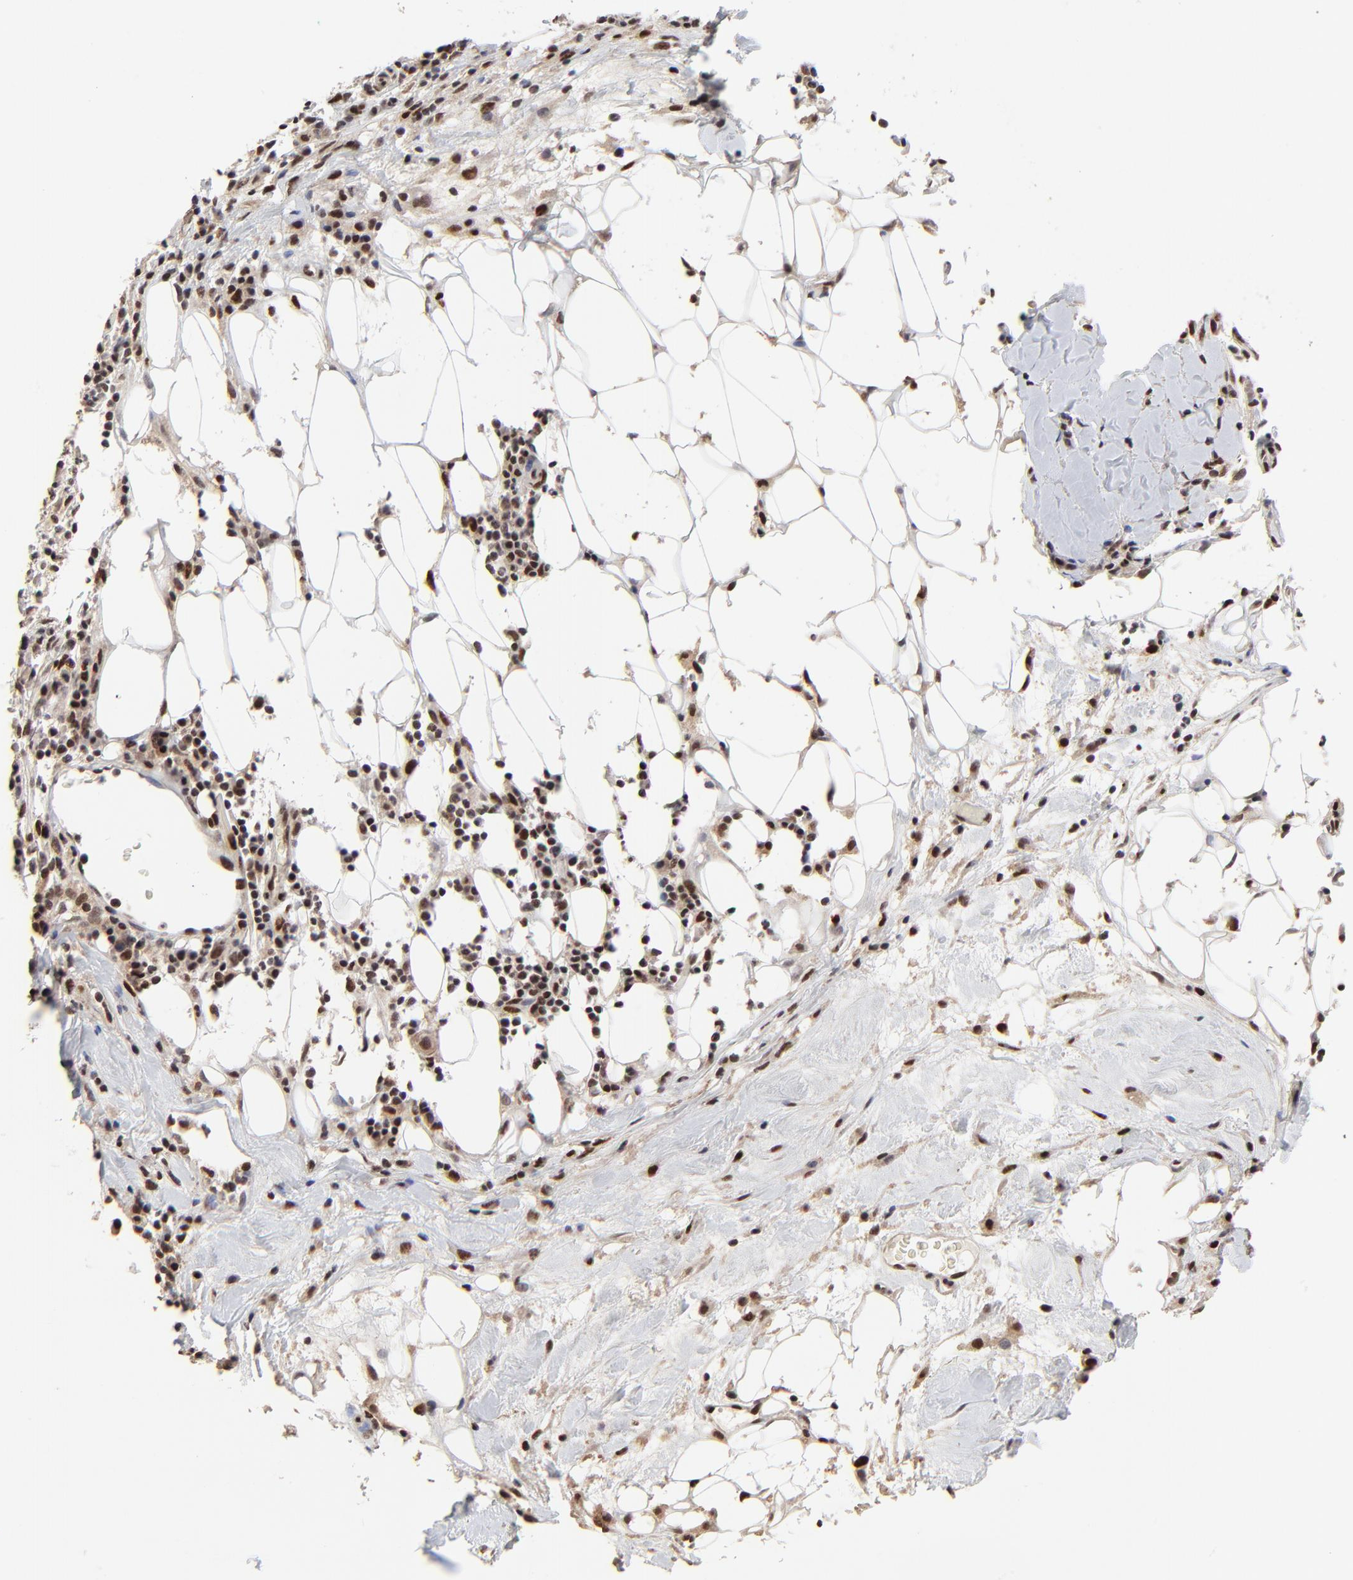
{"staining": {"intensity": "moderate", "quantity": ">75%", "location": "nuclear"}, "tissue": "skin cancer", "cell_type": "Tumor cells", "image_type": "cancer", "snomed": [{"axis": "morphology", "description": "Squamous cell carcinoma, NOS"}, {"axis": "topography", "description": "Skin"}], "caption": "A histopathology image of squamous cell carcinoma (skin) stained for a protein reveals moderate nuclear brown staining in tumor cells.", "gene": "RBM22", "patient": {"sex": "male", "age": 84}}